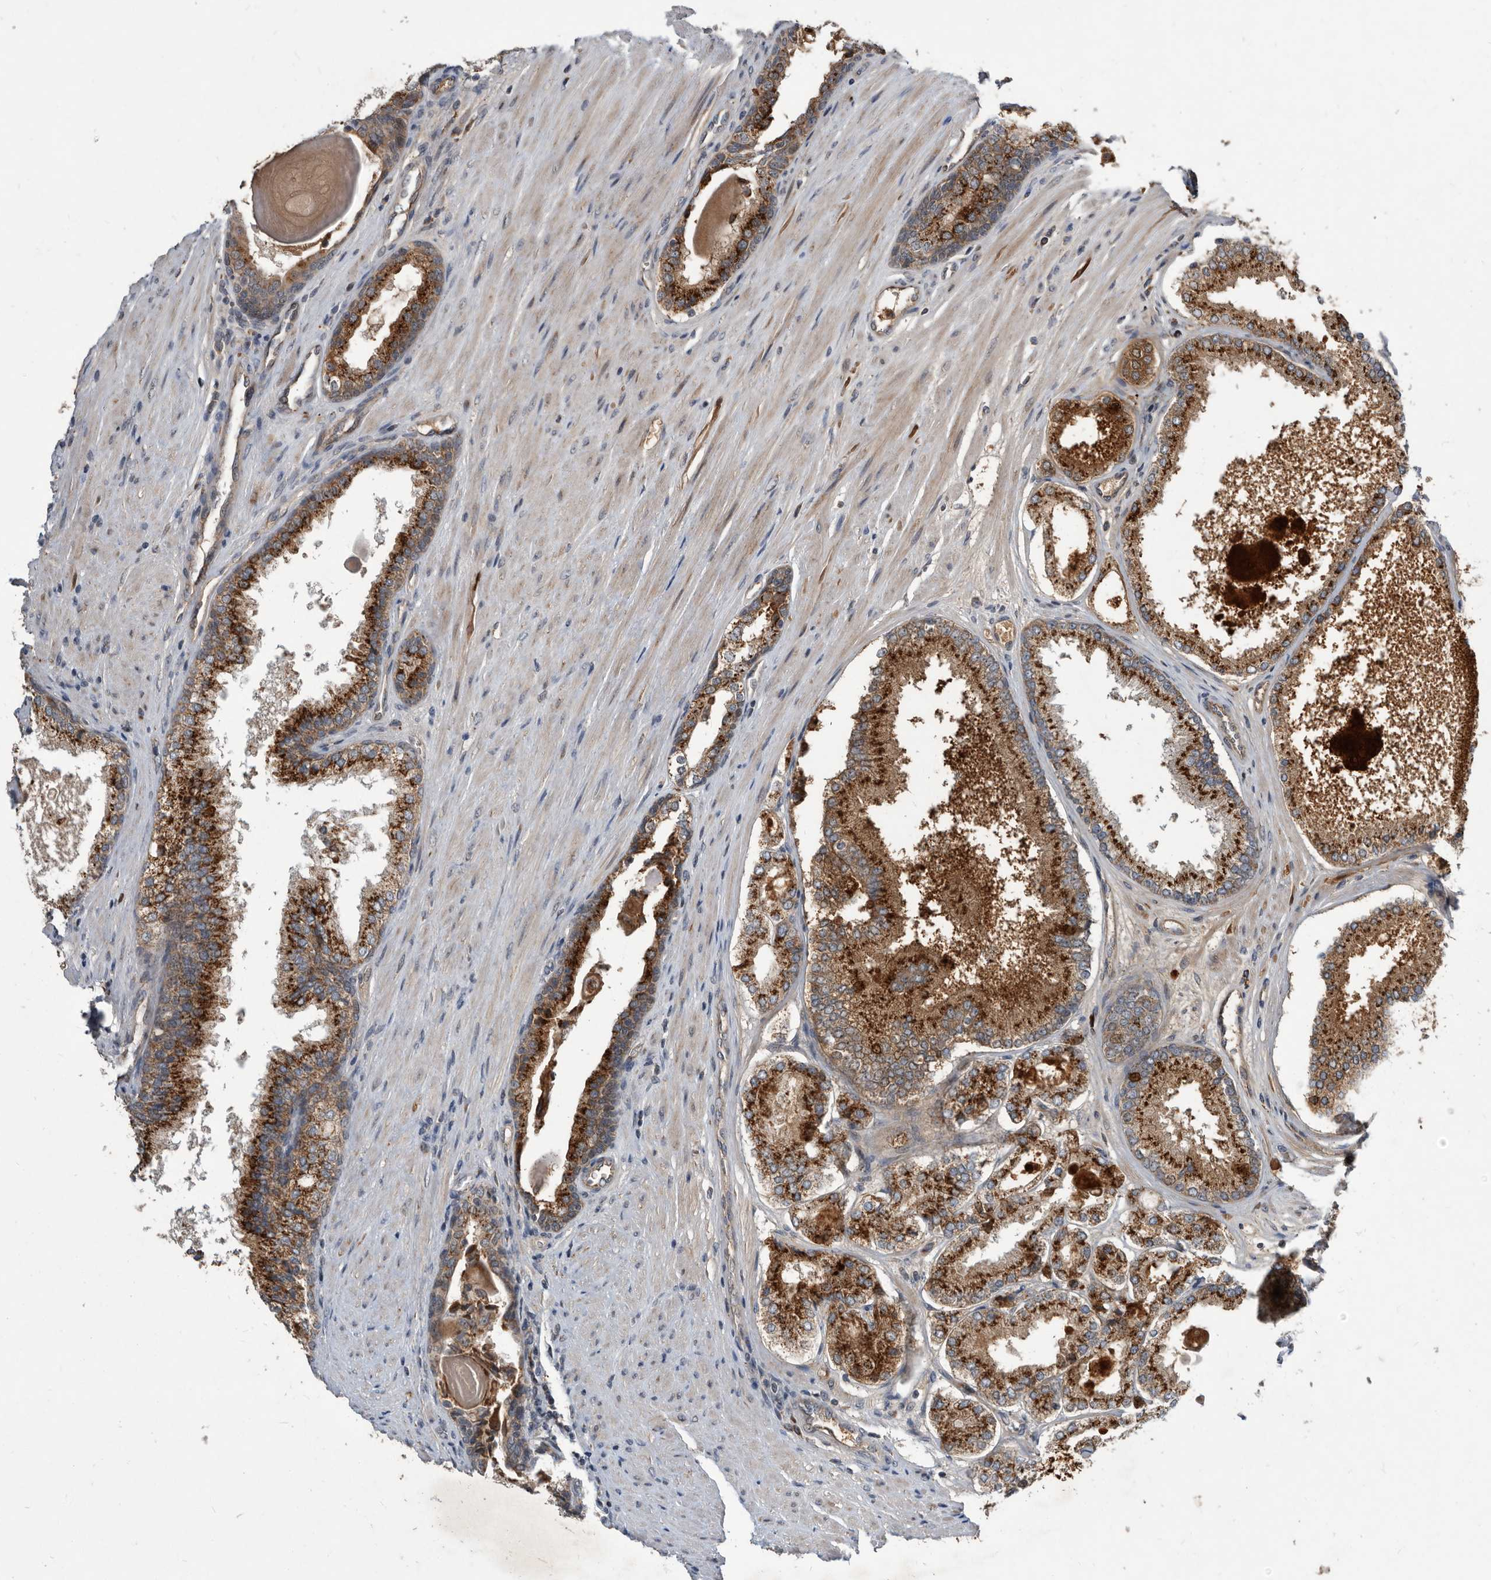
{"staining": {"intensity": "strong", "quantity": ">75%", "location": "cytoplasmic/membranous"}, "tissue": "prostate cancer", "cell_type": "Tumor cells", "image_type": "cancer", "snomed": [{"axis": "morphology", "description": "Adenocarcinoma, High grade"}, {"axis": "topography", "description": "Prostate"}], "caption": "The histopathology image reveals a brown stain indicating the presence of a protein in the cytoplasmic/membranous of tumor cells in prostate high-grade adenocarcinoma.", "gene": "PI15", "patient": {"sex": "male", "age": 60}}